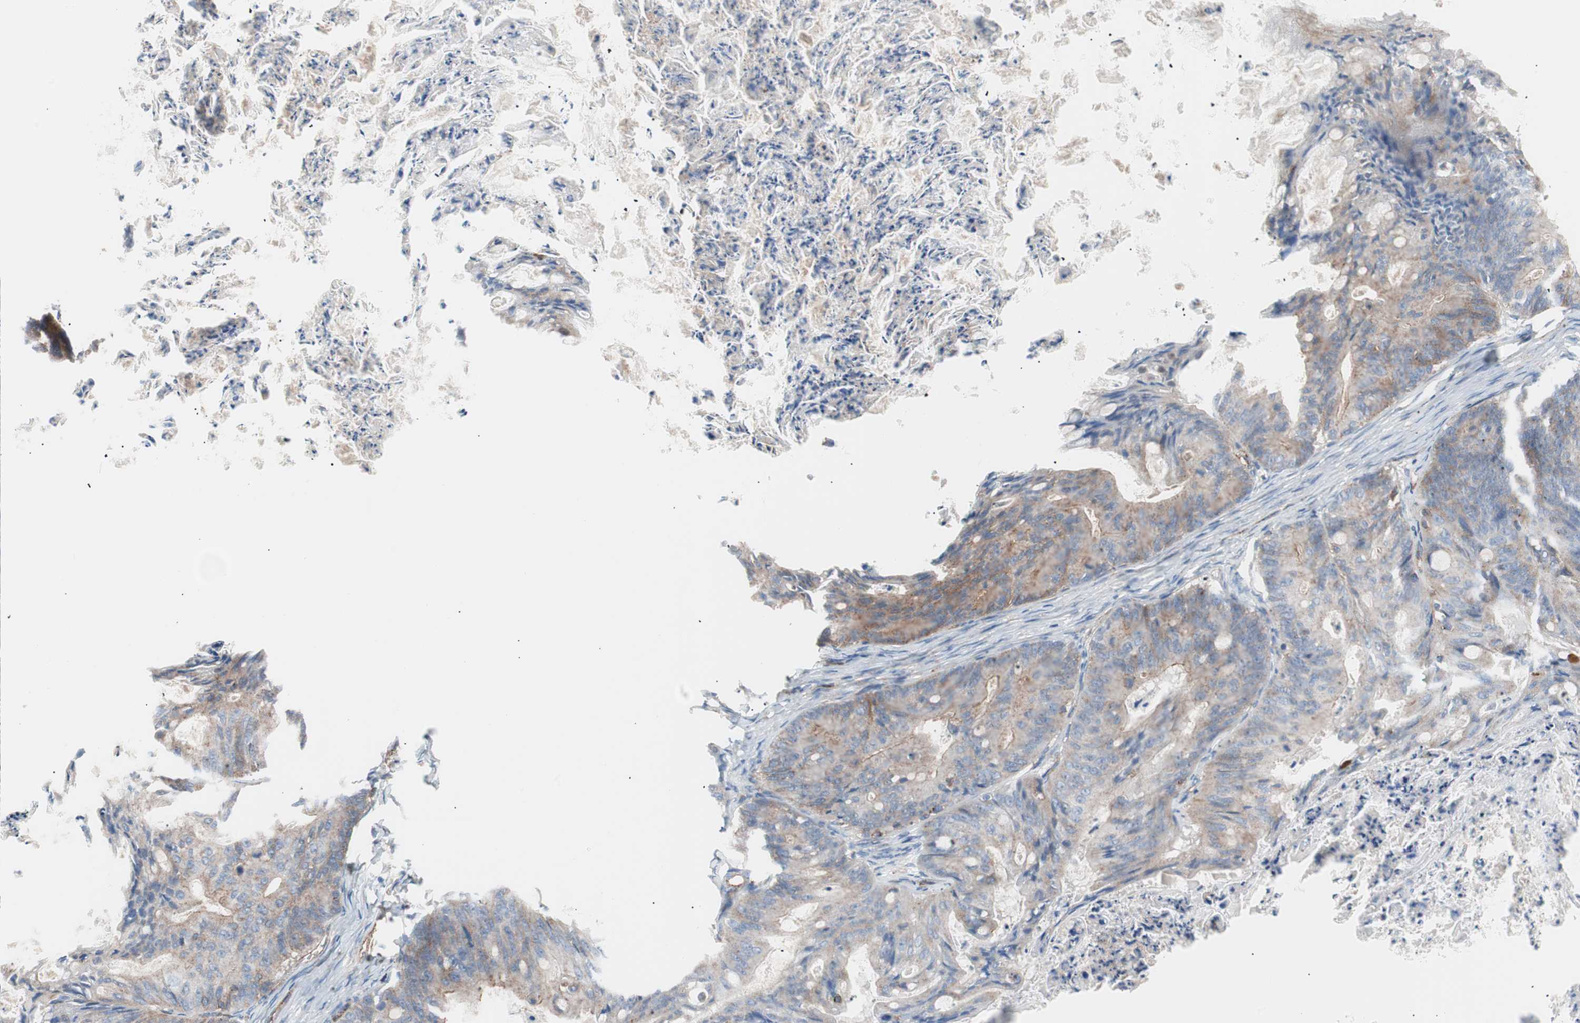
{"staining": {"intensity": "weak", "quantity": ">75%", "location": "cytoplasmic/membranous"}, "tissue": "ovarian cancer", "cell_type": "Tumor cells", "image_type": "cancer", "snomed": [{"axis": "morphology", "description": "Cystadenocarcinoma, mucinous, NOS"}, {"axis": "topography", "description": "Ovary"}], "caption": "Protein expression analysis of human ovarian cancer reveals weak cytoplasmic/membranous positivity in about >75% of tumor cells.", "gene": "FLOT2", "patient": {"sex": "female", "age": 36}}